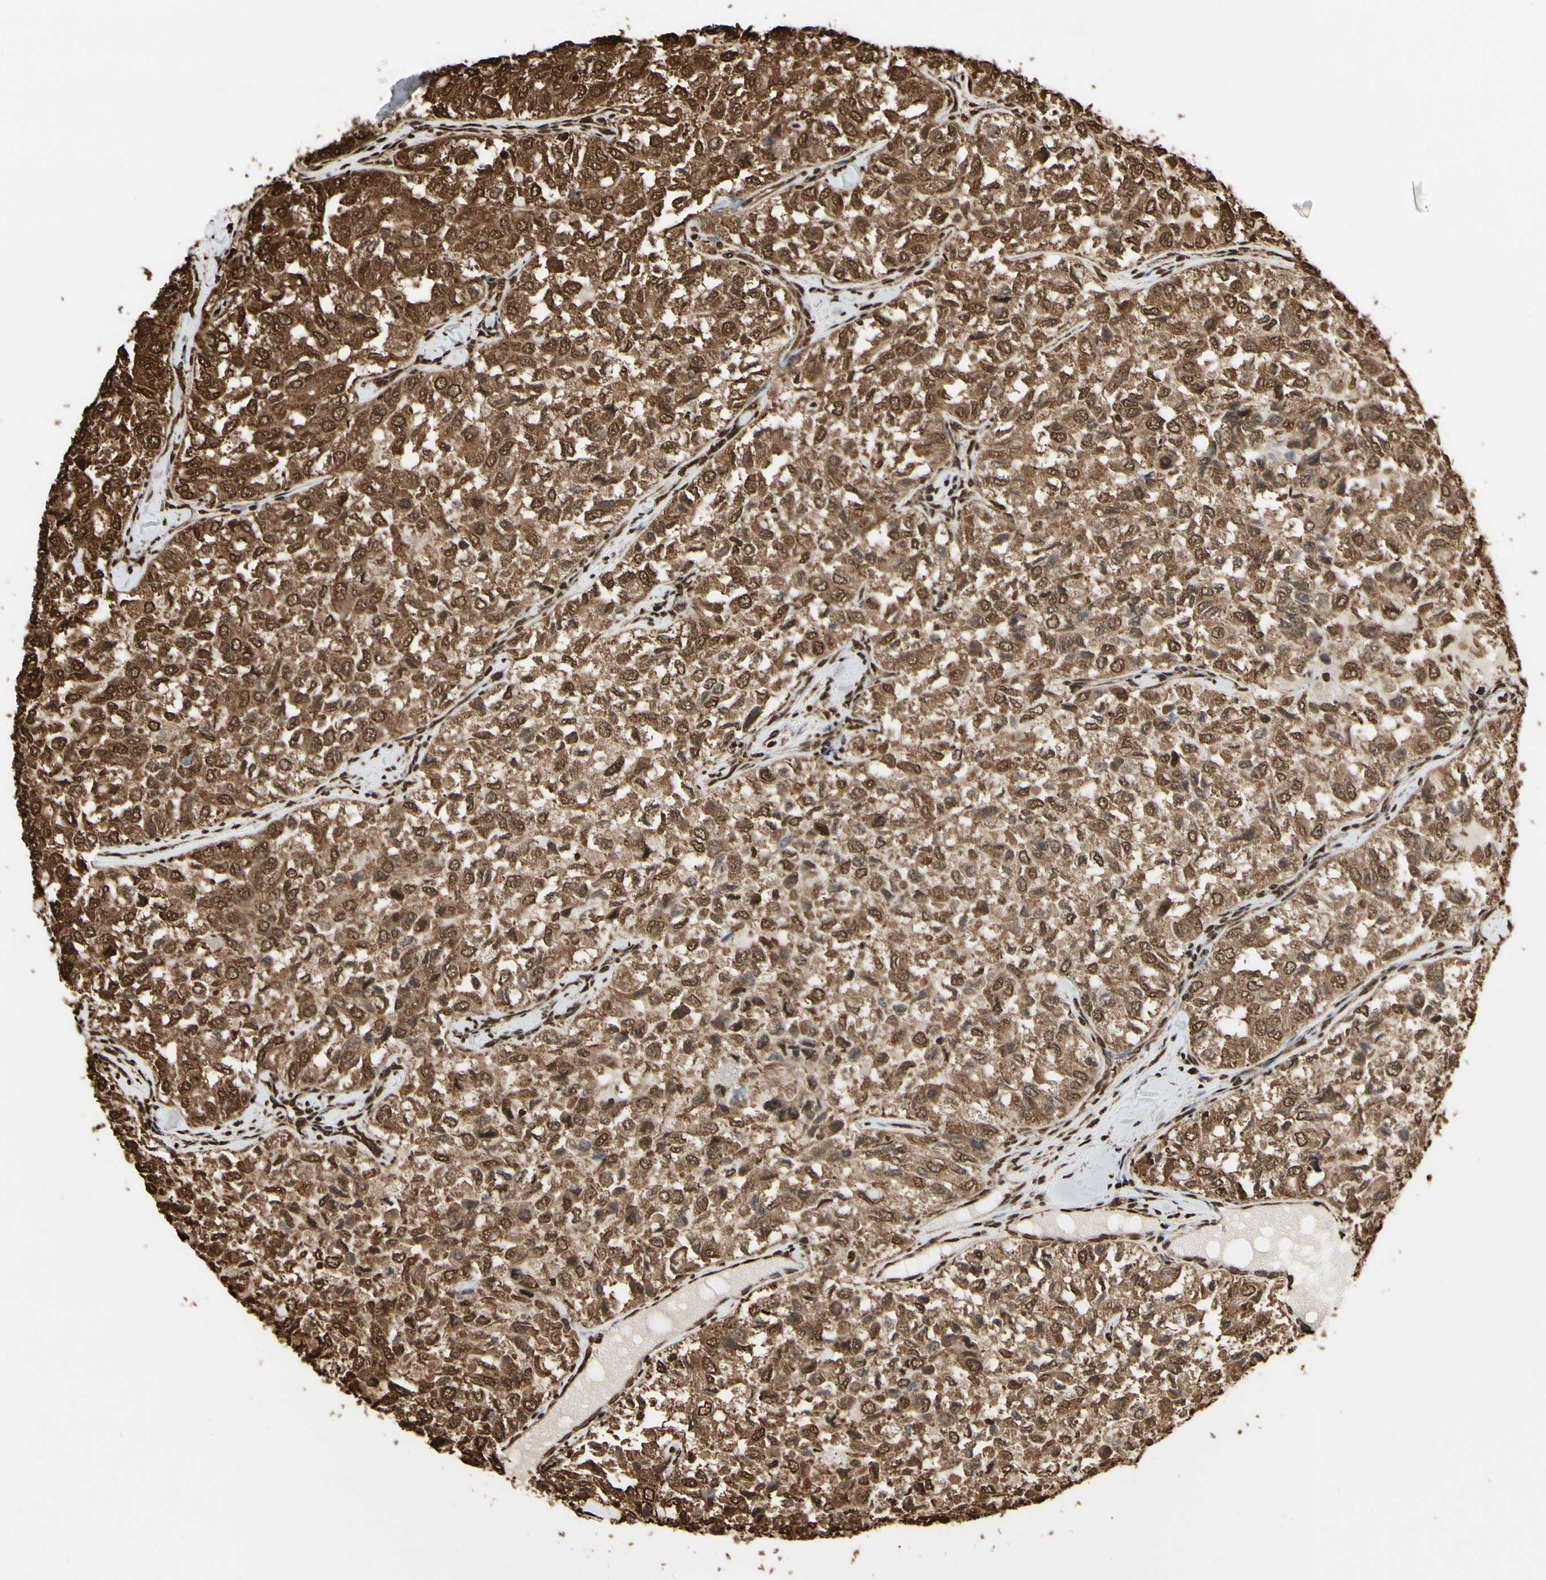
{"staining": {"intensity": "strong", "quantity": ">75%", "location": "cytoplasmic/membranous,nuclear"}, "tissue": "thyroid cancer", "cell_type": "Tumor cells", "image_type": "cancer", "snomed": [{"axis": "morphology", "description": "Follicular adenoma carcinoma, NOS"}, {"axis": "topography", "description": "Thyroid gland"}], "caption": "Thyroid cancer (follicular adenoma carcinoma) tissue exhibits strong cytoplasmic/membranous and nuclear staining in approximately >75% of tumor cells, visualized by immunohistochemistry.", "gene": "HNRNPK", "patient": {"sex": "male", "age": 75}}